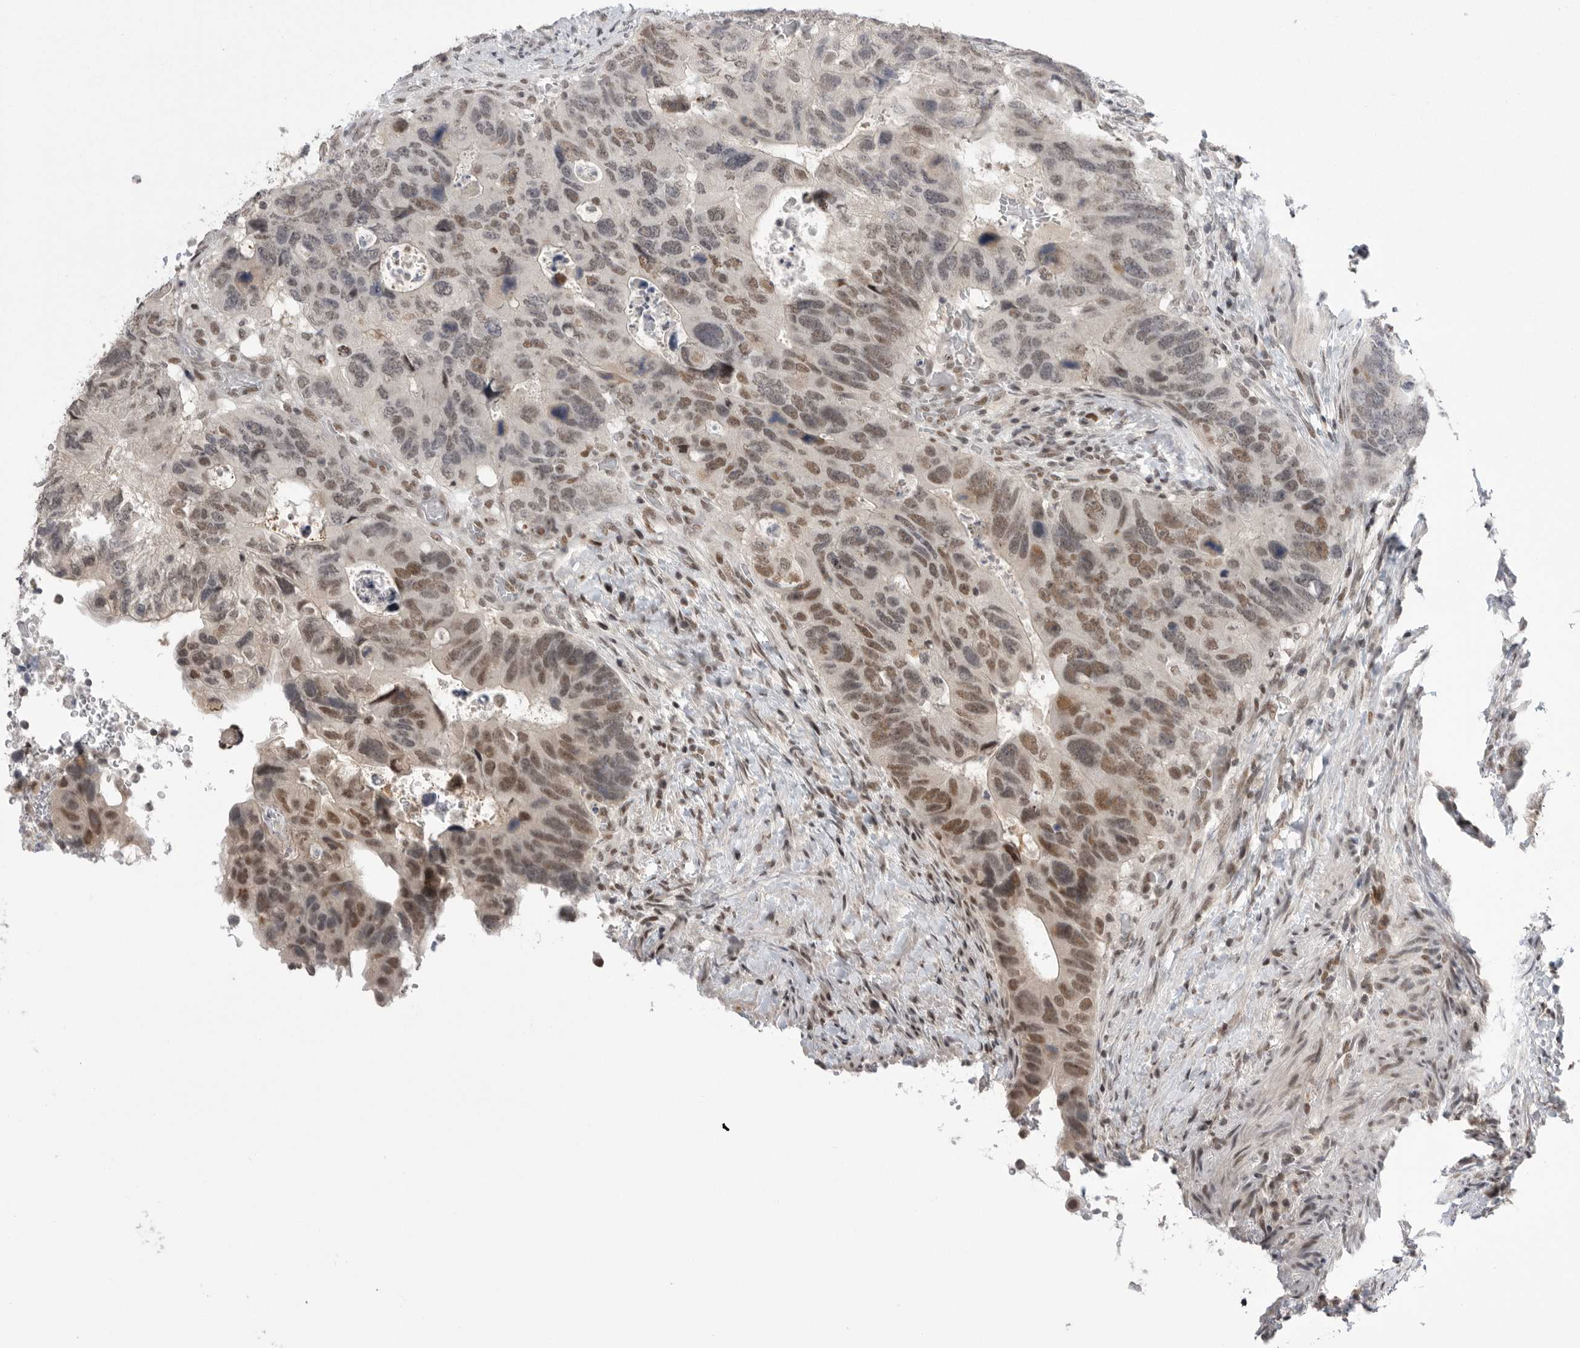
{"staining": {"intensity": "moderate", "quantity": ">75%", "location": "nuclear"}, "tissue": "colorectal cancer", "cell_type": "Tumor cells", "image_type": "cancer", "snomed": [{"axis": "morphology", "description": "Adenocarcinoma, NOS"}, {"axis": "topography", "description": "Rectum"}], "caption": "Immunohistochemical staining of colorectal adenocarcinoma shows medium levels of moderate nuclear staining in about >75% of tumor cells.", "gene": "POU5F1", "patient": {"sex": "male", "age": 59}}